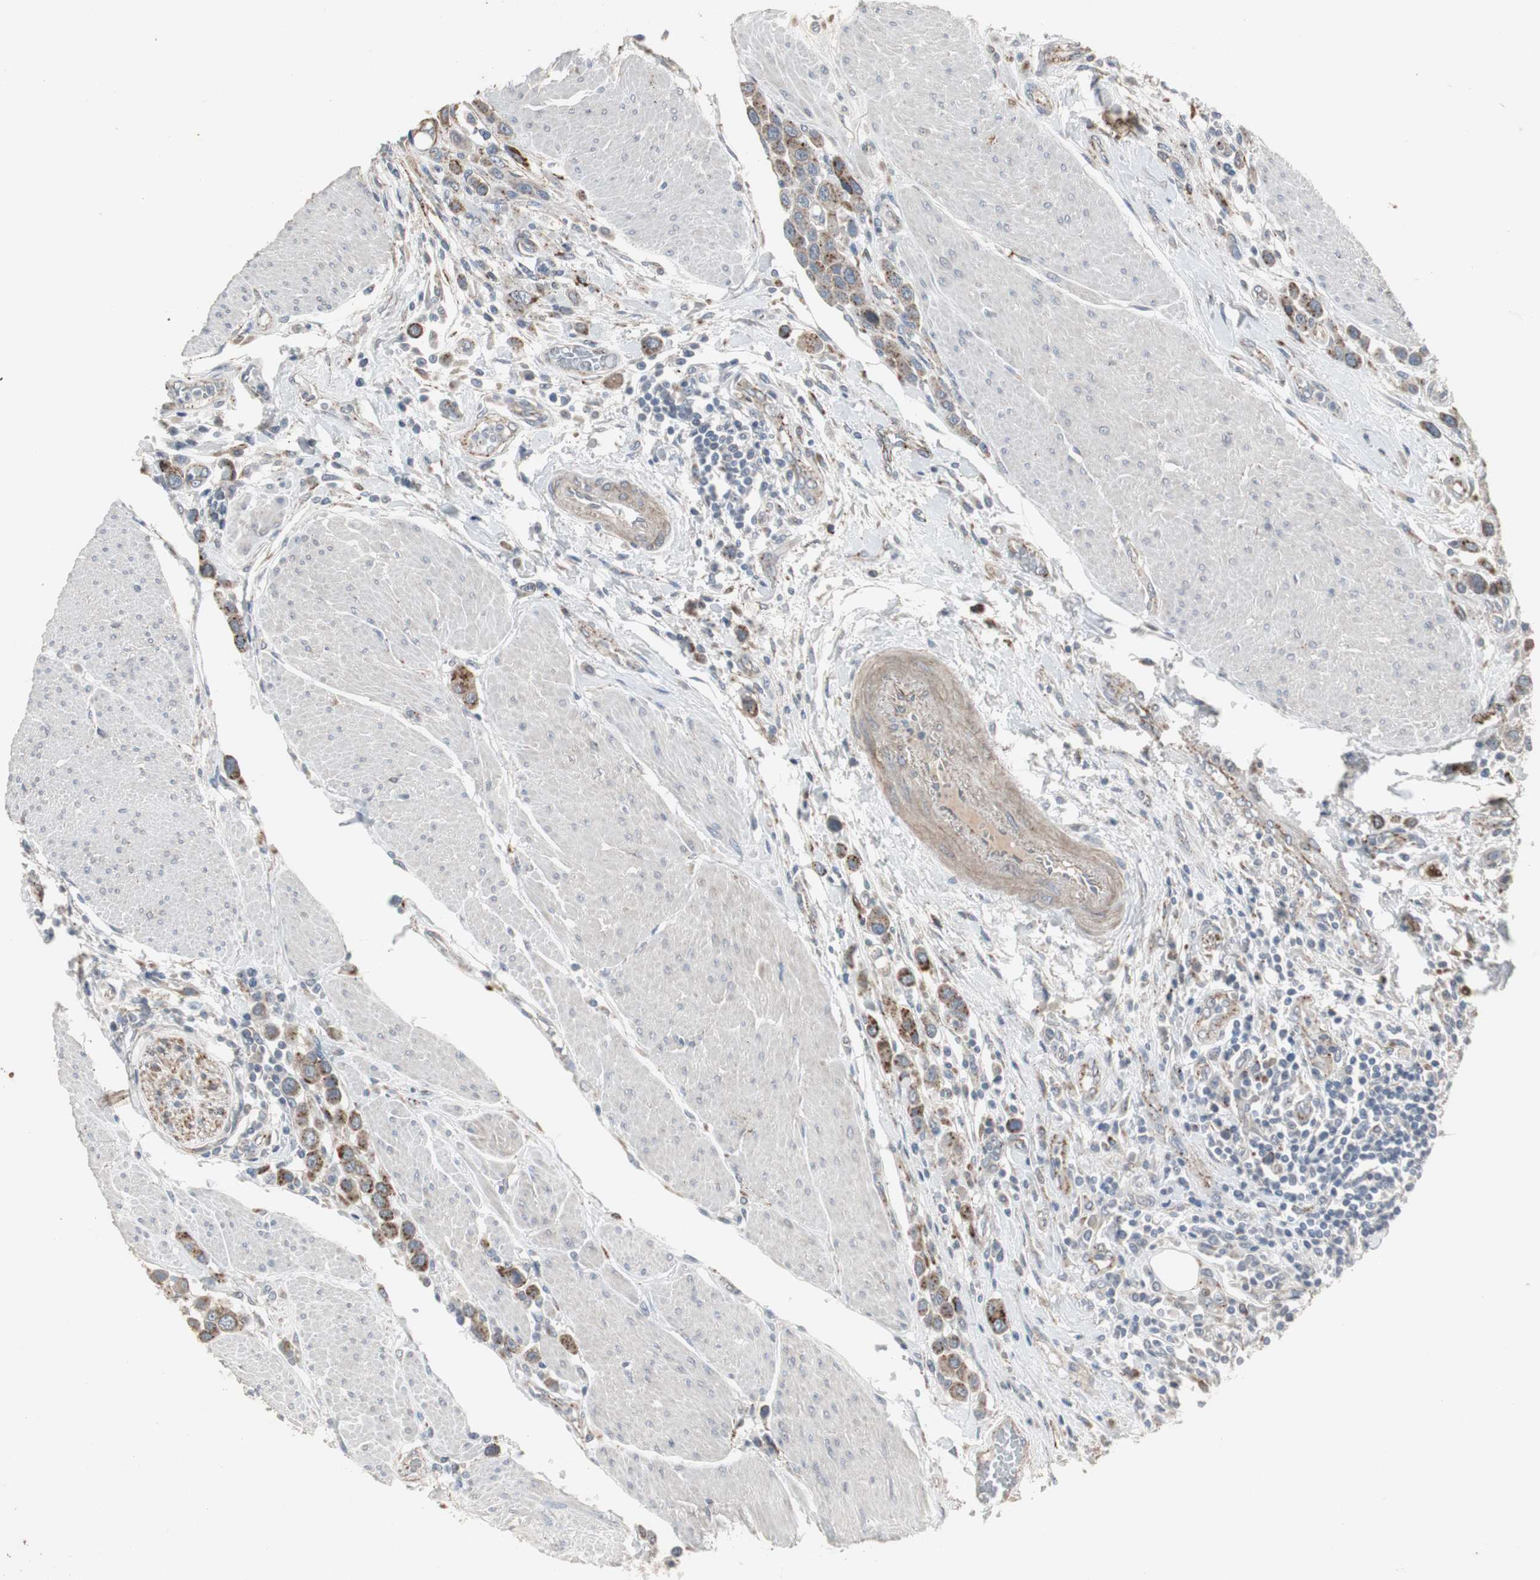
{"staining": {"intensity": "strong", "quantity": ">75%", "location": "cytoplasmic/membranous"}, "tissue": "urothelial cancer", "cell_type": "Tumor cells", "image_type": "cancer", "snomed": [{"axis": "morphology", "description": "Urothelial carcinoma, High grade"}, {"axis": "topography", "description": "Urinary bladder"}], "caption": "Immunohistochemical staining of urothelial cancer displays high levels of strong cytoplasmic/membranous protein staining in approximately >75% of tumor cells. The staining is performed using DAB brown chromogen to label protein expression. The nuclei are counter-stained blue using hematoxylin.", "gene": "GBA1", "patient": {"sex": "male", "age": 50}}